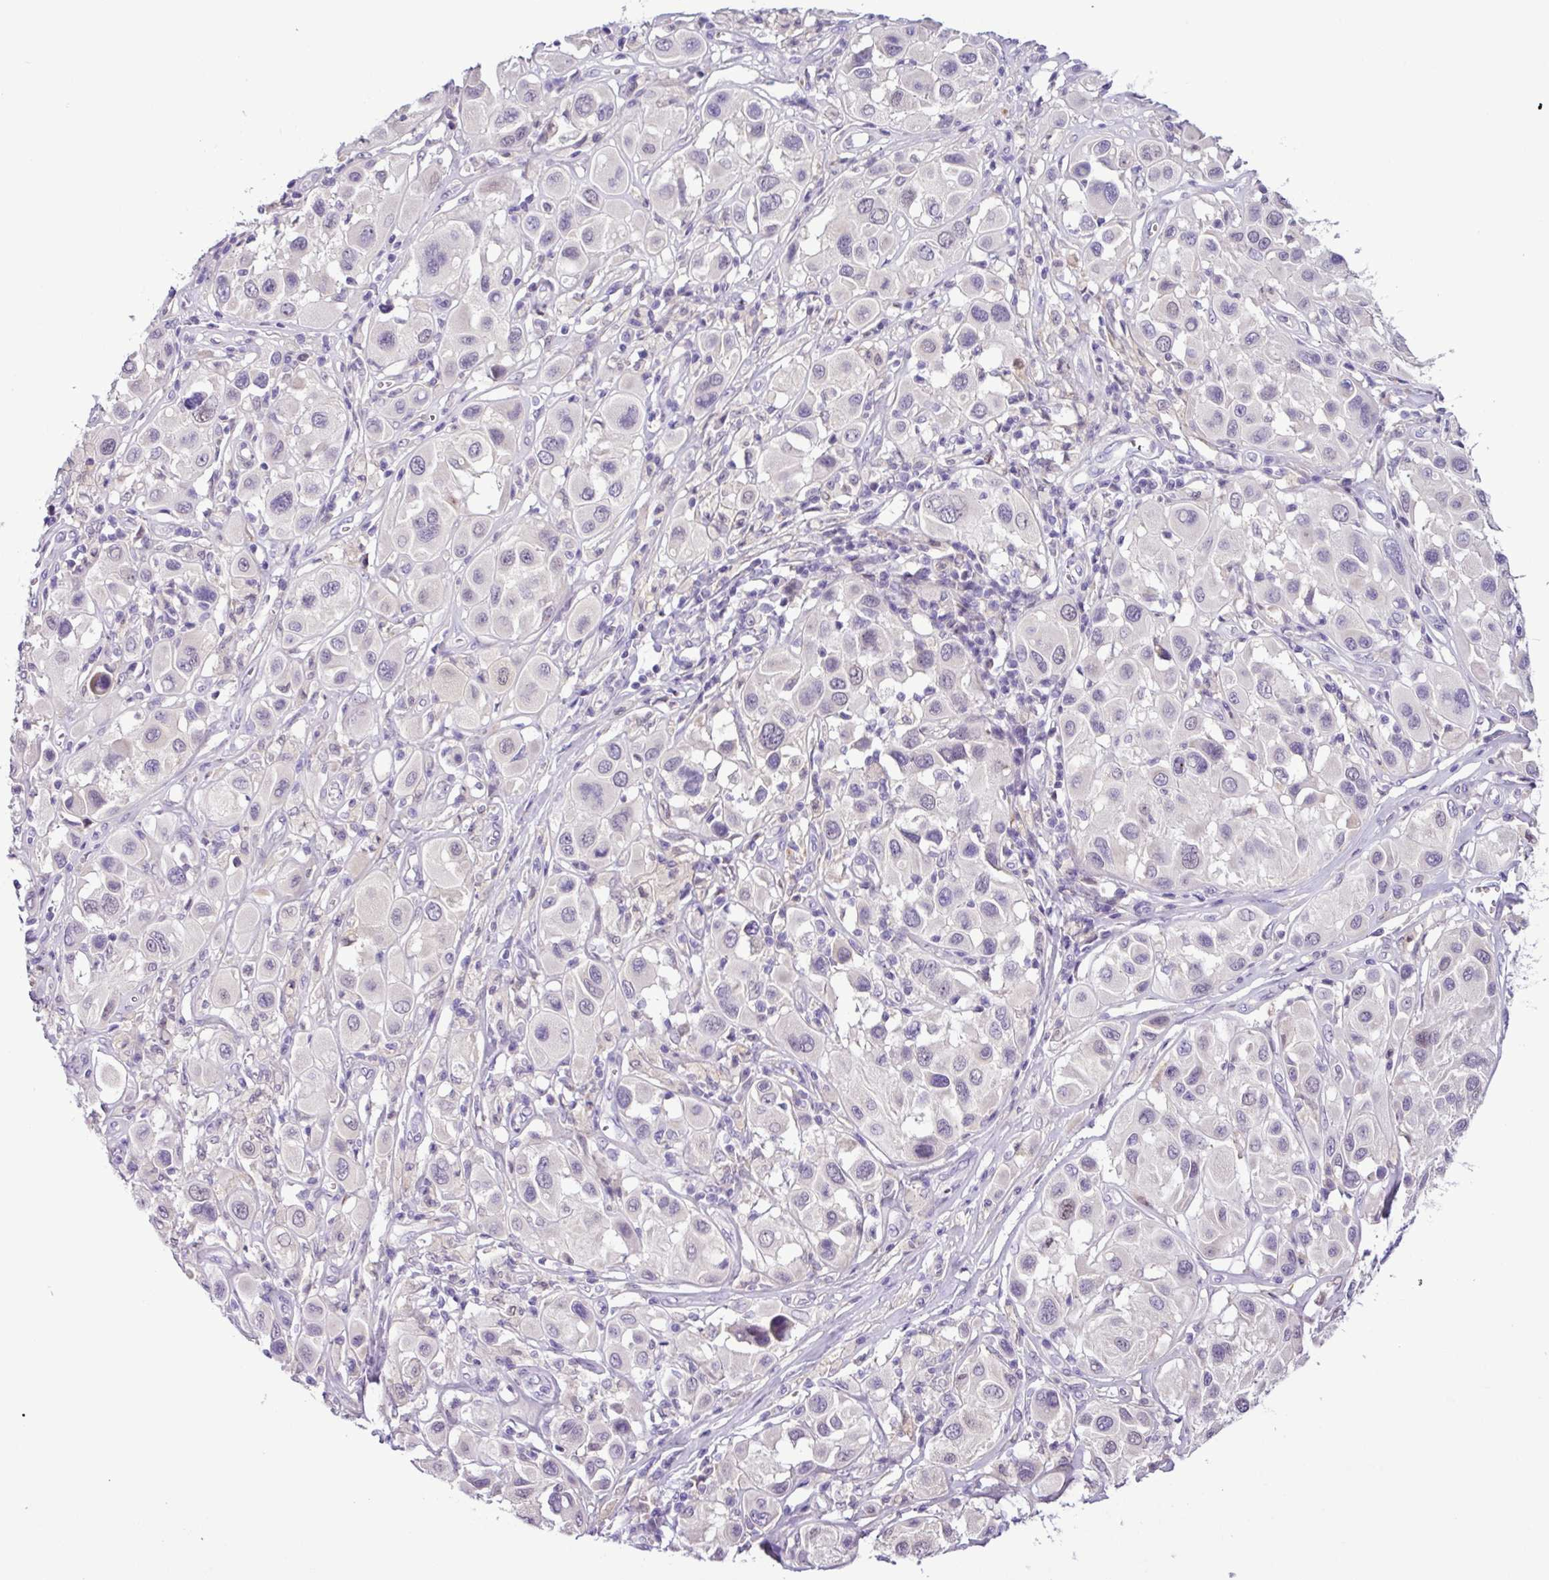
{"staining": {"intensity": "weak", "quantity": "<25%", "location": "nuclear"}, "tissue": "melanoma", "cell_type": "Tumor cells", "image_type": "cancer", "snomed": [{"axis": "morphology", "description": "Malignant melanoma, Metastatic site"}, {"axis": "topography", "description": "Skin"}], "caption": "Immunohistochemistry (IHC) of malignant melanoma (metastatic site) displays no staining in tumor cells. (DAB IHC with hematoxylin counter stain).", "gene": "TONSL", "patient": {"sex": "male", "age": 41}}